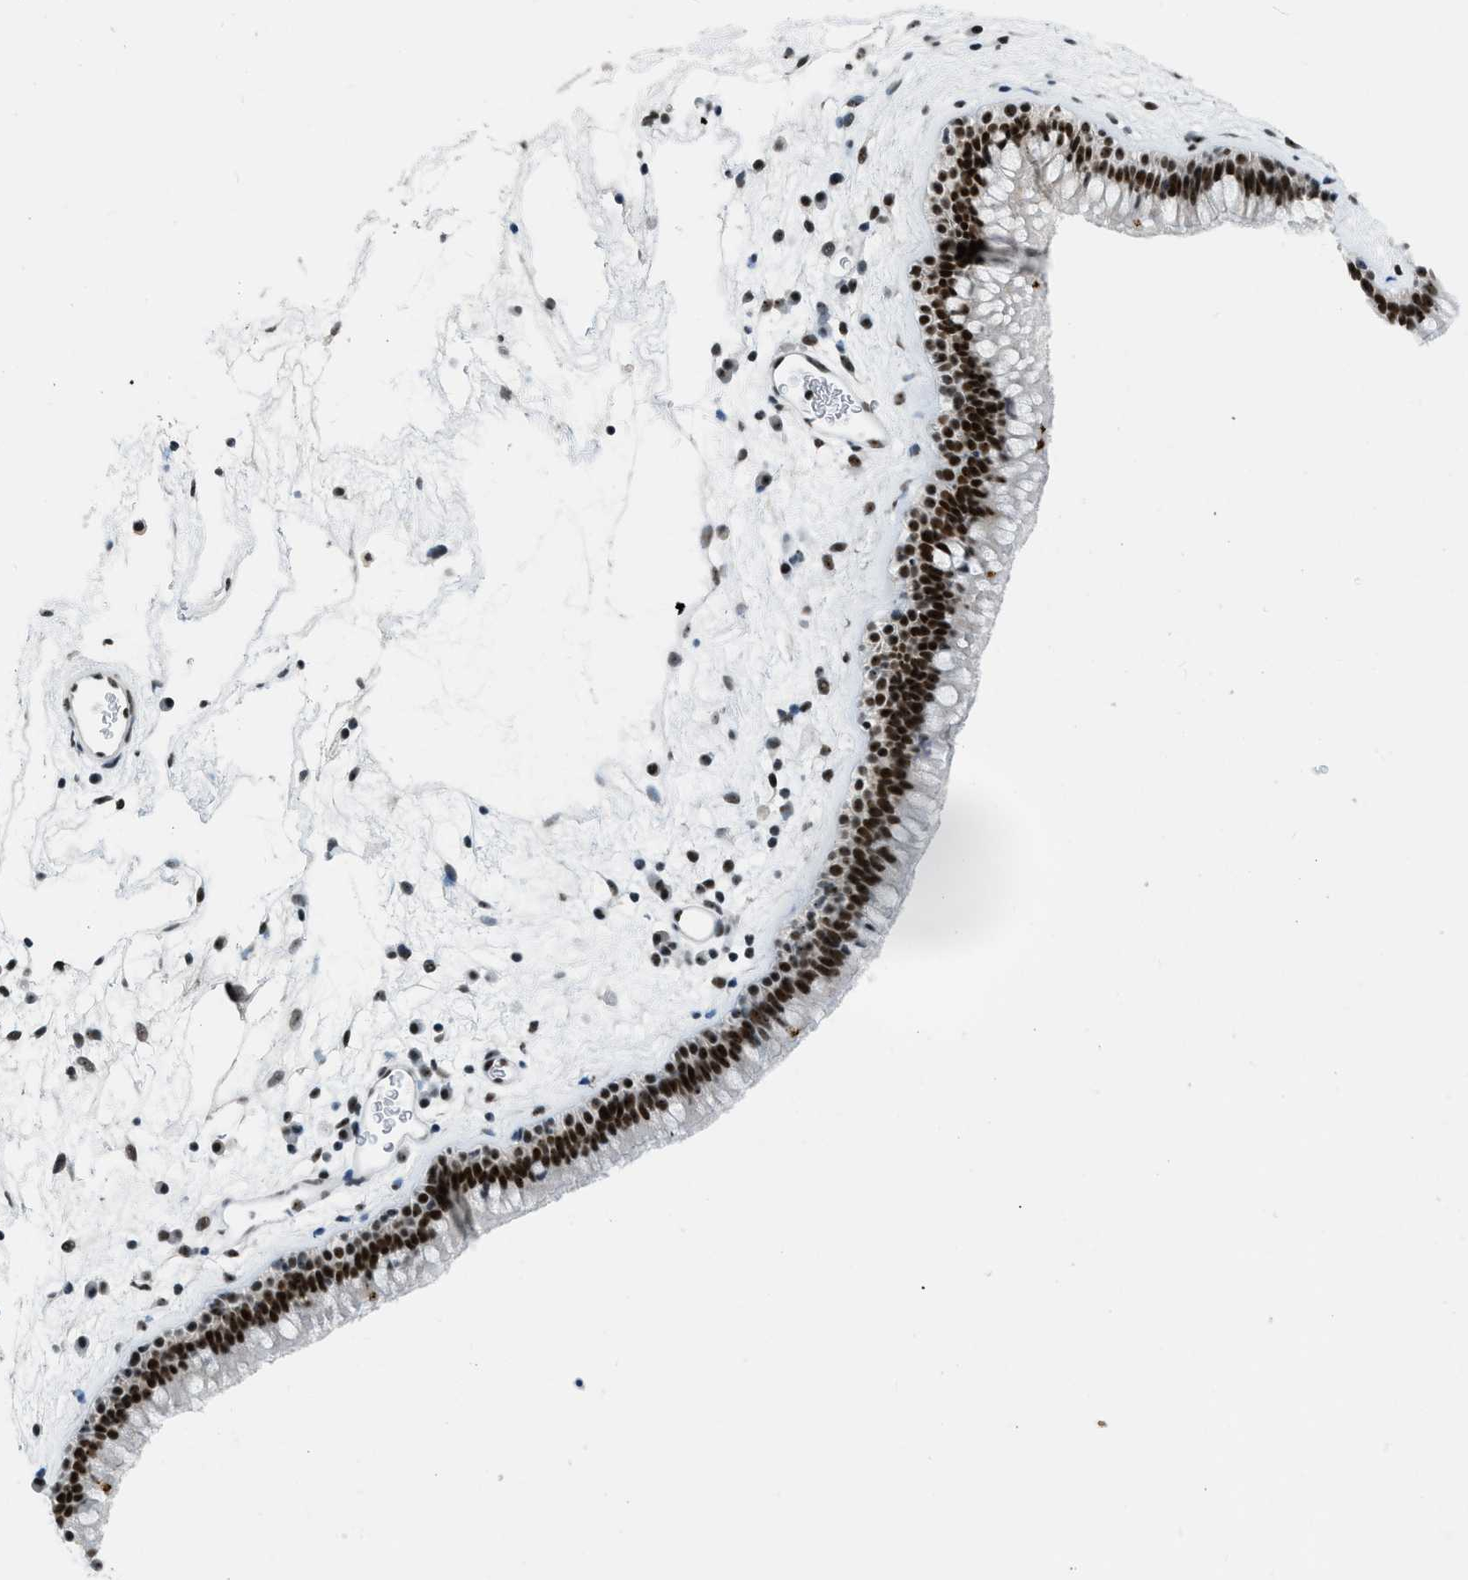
{"staining": {"intensity": "strong", "quantity": ">75%", "location": "nuclear"}, "tissue": "nasopharynx", "cell_type": "Respiratory epithelial cells", "image_type": "normal", "snomed": [{"axis": "morphology", "description": "Normal tissue, NOS"}, {"axis": "morphology", "description": "Inflammation, NOS"}, {"axis": "topography", "description": "Nasopharynx"}], "caption": "This histopathology image exhibits normal nasopharynx stained with immunohistochemistry (IHC) to label a protein in brown. The nuclear of respiratory epithelial cells show strong positivity for the protein. Nuclei are counter-stained blue.", "gene": "URB1", "patient": {"sex": "male", "age": 48}}